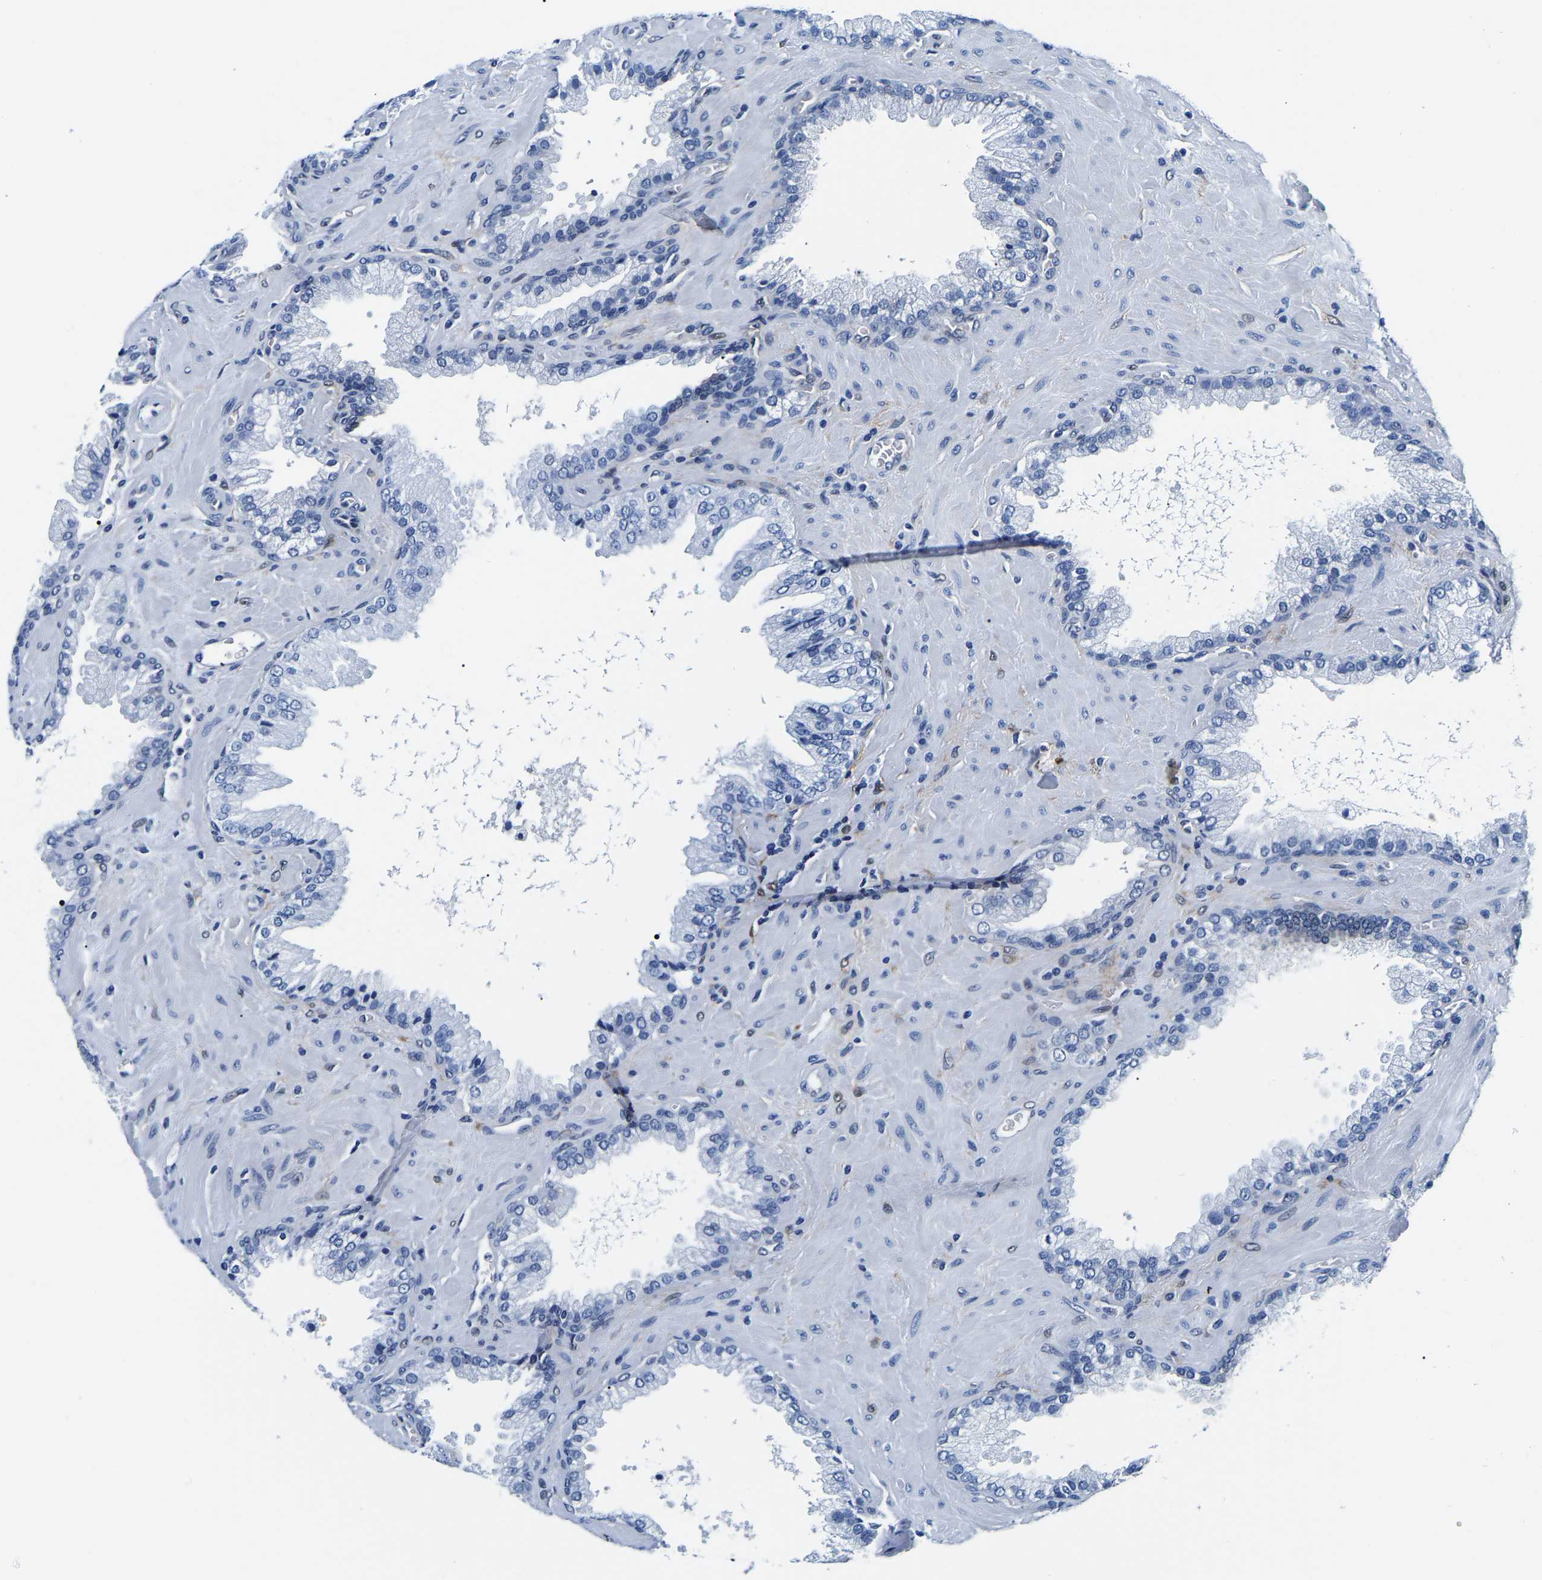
{"staining": {"intensity": "negative", "quantity": "none", "location": "none"}, "tissue": "prostate cancer", "cell_type": "Tumor cells", "image_type": "cancer", "snomed": [{"axis": "morphology", "description": "Adenocarcinoma, Low grade"}, {"axis": "topography", "description": "Prostate"}], "caption": "There is no significant staining in tumor cells of prostate adenocarcinoma (low-grade).", "gene": "S100A13", "patient": {"sex": "male", "age": 71}}